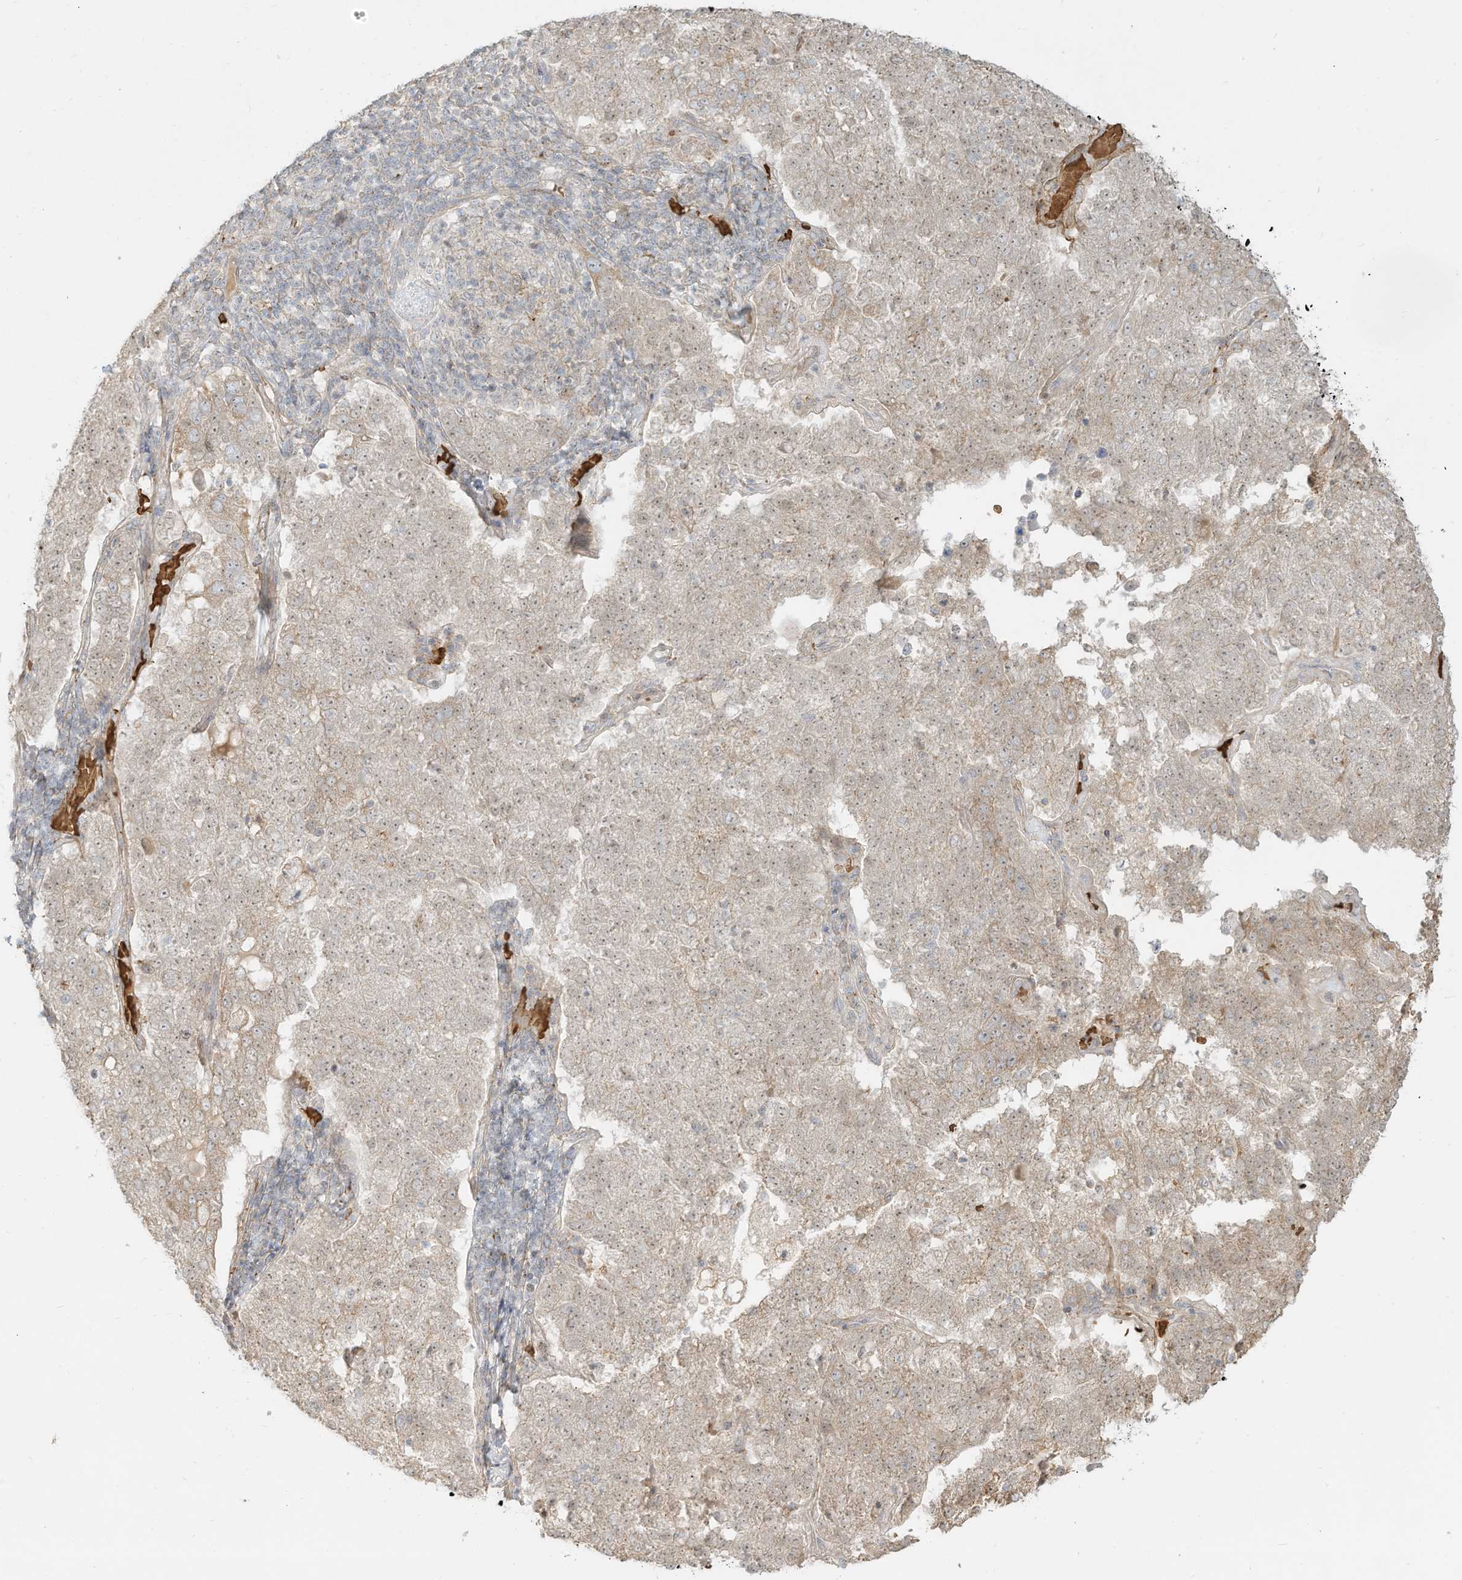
{"staining": {"intensity": "moderate", "quantity": "<25%", "location": "cytoplasmic/membranous"}, "tissue": "pancreatic cancer", "cell_type": "Tumor cells", "image_type": "cancer", "snomed": [{"axis": "morphology", "description": "Adenocarcinoma, NOS"}, {"axis": "topography", "description": "Pancreas"}], "caption": "IHC of adenocarcinoma (pancreatic) exhibits low levels of moderate cytoplasmic/membranous positivity in approximately <25% of tumor cells.", "gene": "OFD1", "patient": {"sex": "female", "age": 61}}